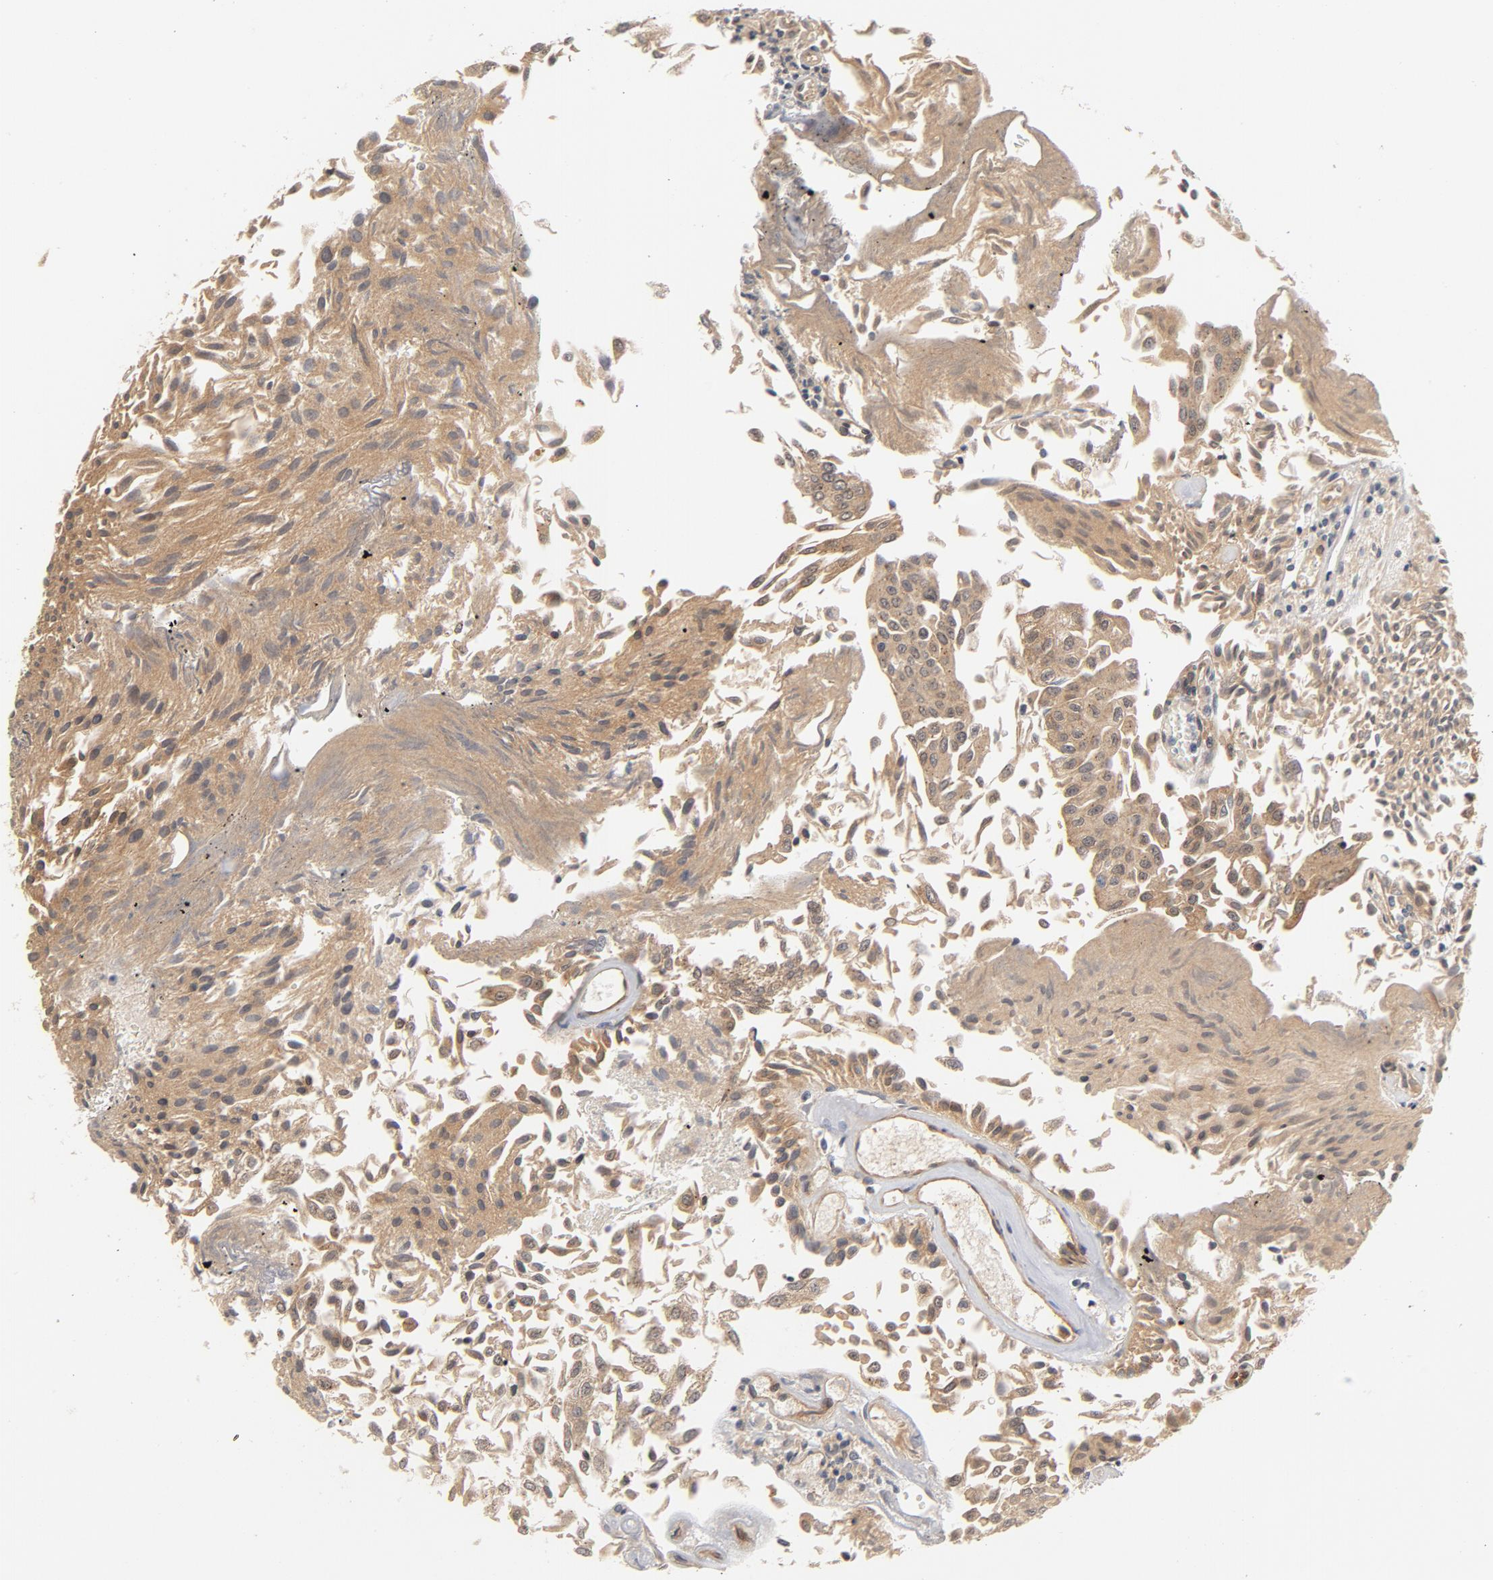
{"staining": {"intensity": "moderate", "quantity": ">75%", "location": "cytoplasmic/membranous"}, "tissue": "urothelial cancer", "cell_type": "Tumor cells", "image_type": "cancer", "snomed": [{"axis": "morphology", "description": "Urothelial carcinoma, Low grade"}, {"axis": "topography", "description": "Urinary bladder"}], "caption": "A high-resolution image shows immunohistochemistry (IHC) staining of urothelial cancer, which demonstrates moderate cytoplasmic/membranous positivity in about >75% of tumor cells.", "gene": "CDC37", "patient": {"sex": "male", "age": 86}}